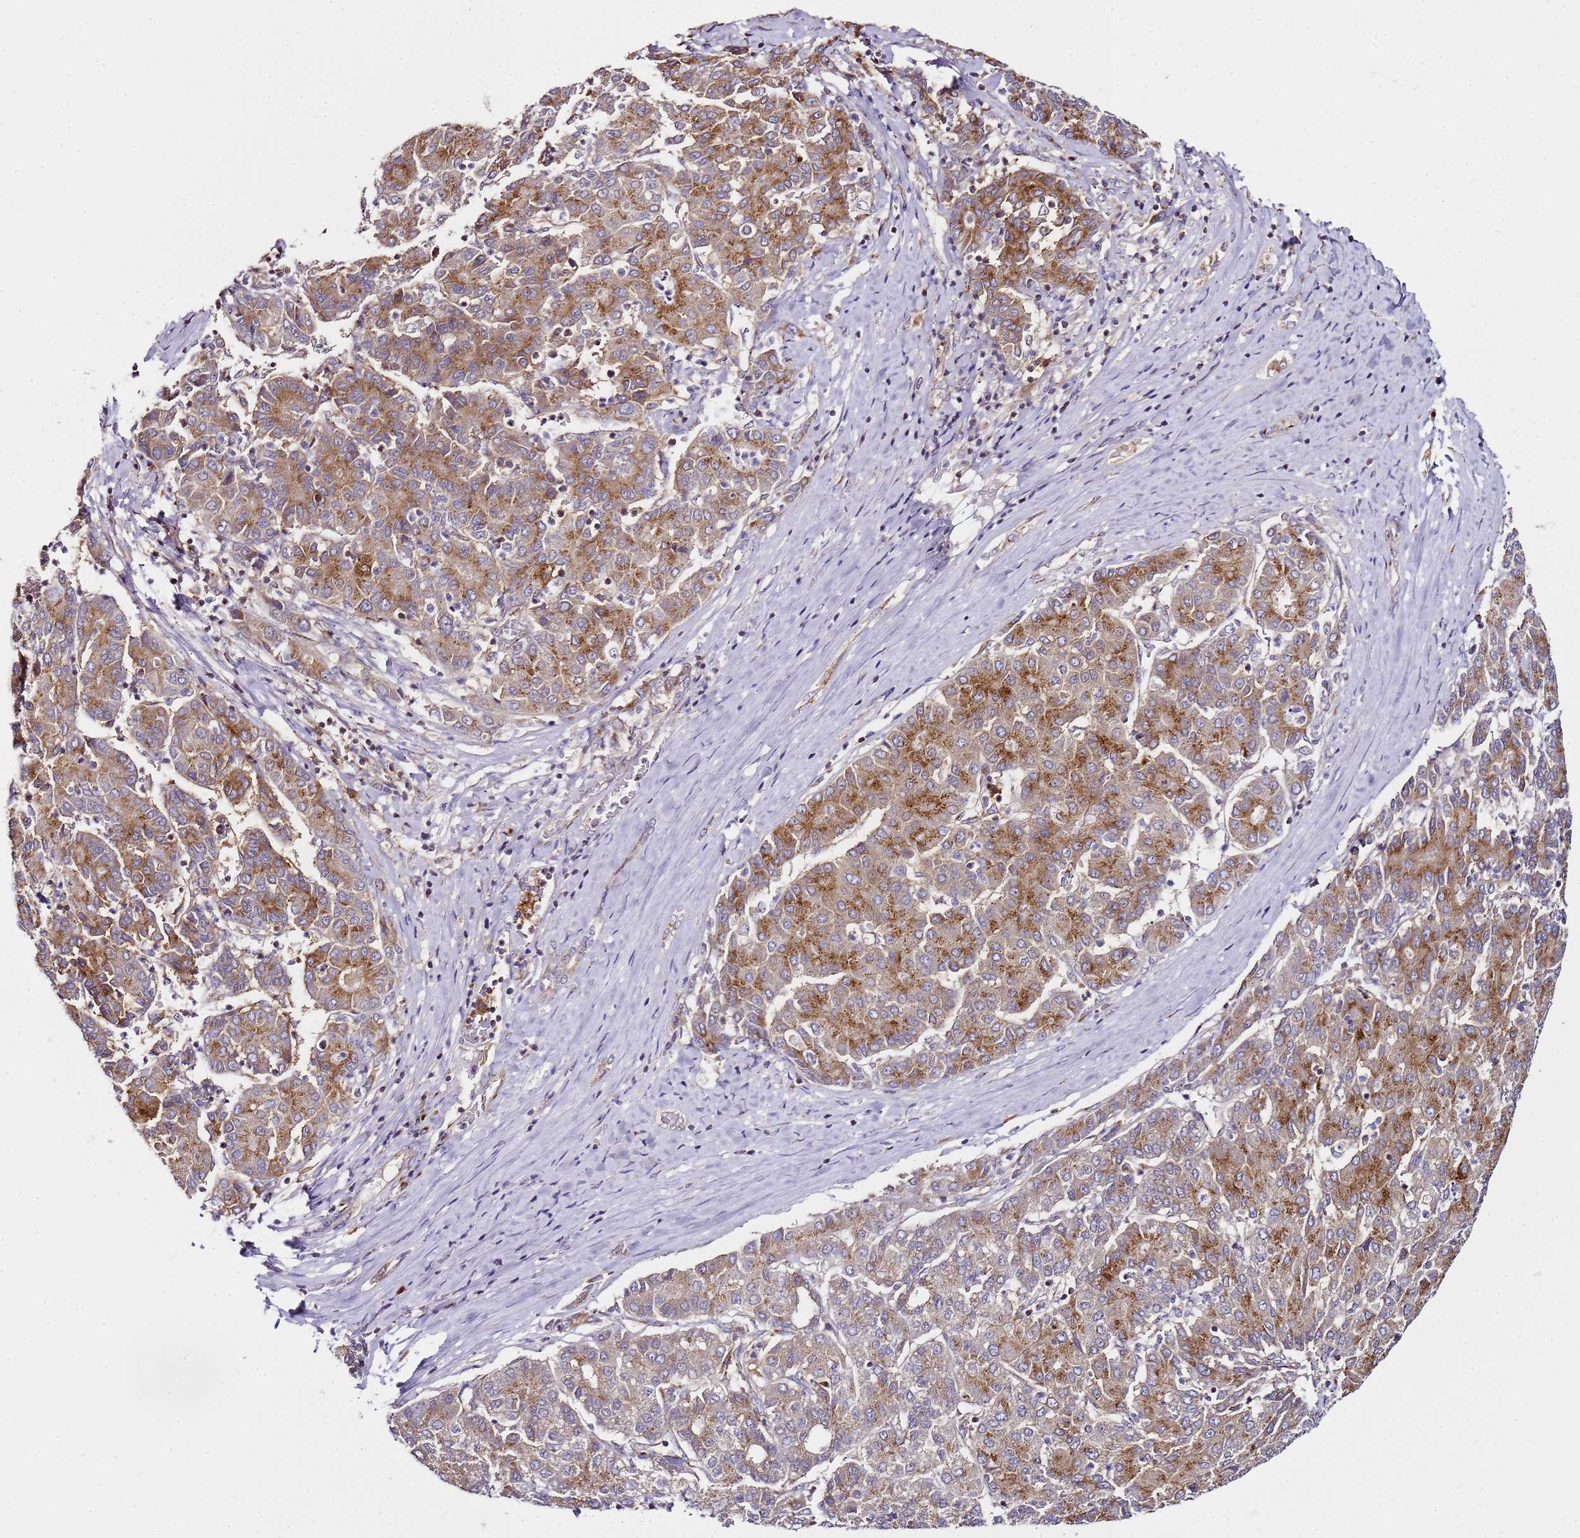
{"staining": {"intensity": "moderate", "quantity": ">75%", "location": "cytoplasmic/membranous"}, "tissue": "liver cancer", "cell_type": "Tumor cells", "image_type": "cancer", "snomed": [{"axis": "morphology", "description": "Carcinoma, Hepatocellular, NOS"}, {"axis": "topography", "description": "Liver"}], "caption": "This photomicrograph displays immunohistochemistry (IHC) staining of human liver hepatocellular carcinoma, with medium moderate cytoplasmic/membranous staining in approximately >75% of tumor cells.", "gene": "MRPL49", "patient": {"sex": "male", "age": 65}}